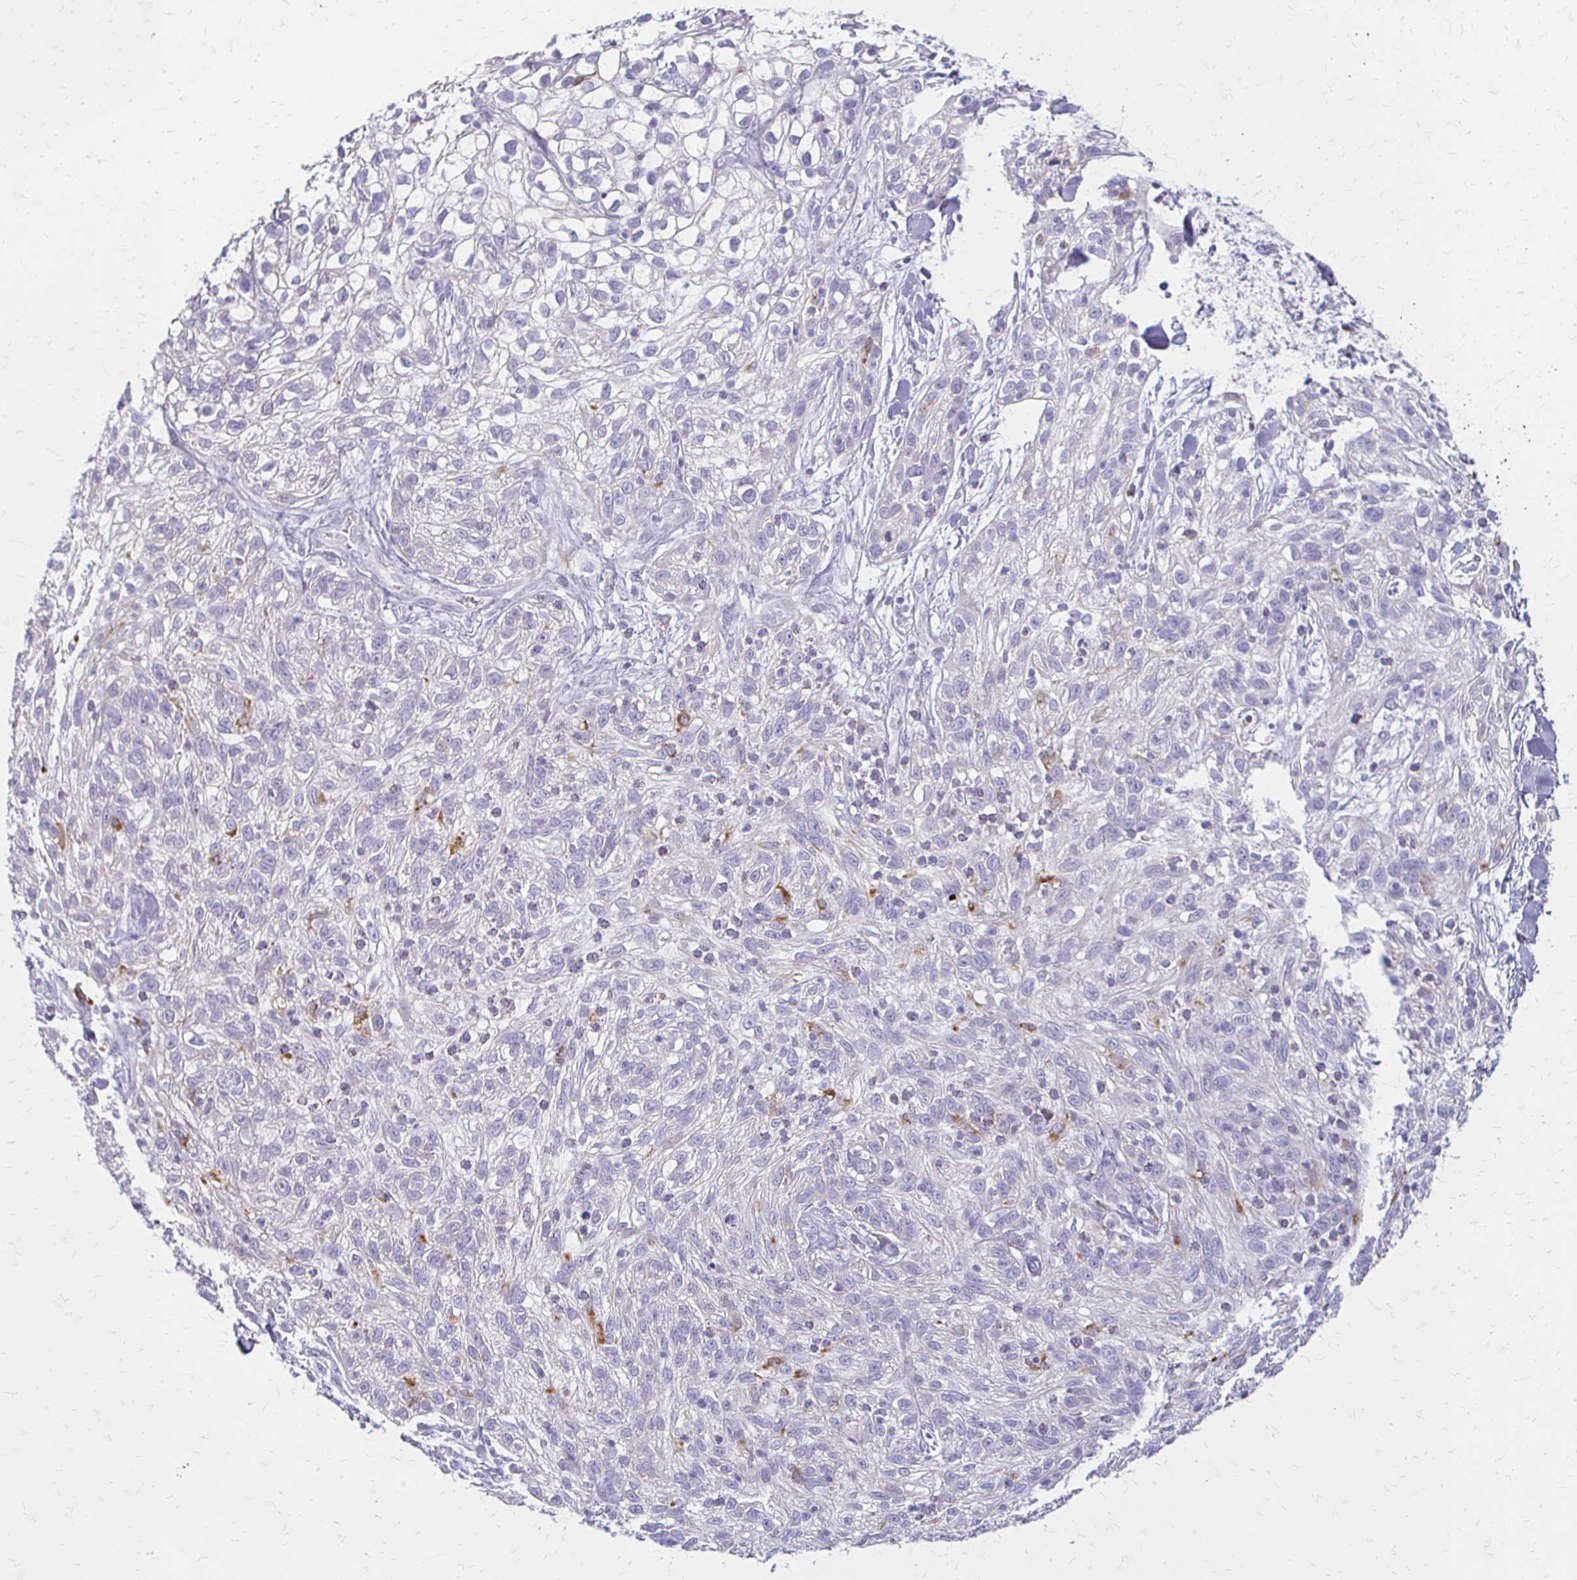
{"staining": {"intensity": "negative", "quantity": "none", "location": "none"}, "tissue": "skin cancer", "cell_type": "Tumor cells", "image_type": "cancer", "snomed": [{"axis": "morphology", "description": "Squamous cell carcinoma, NOS"}, {"axis": "topography", "description": "Skin"}], "caption": "There is no significant expression in tumor cells of skin cancer.", "gene": "ACP5", "patient": {"sex": "male", "age": 82}}